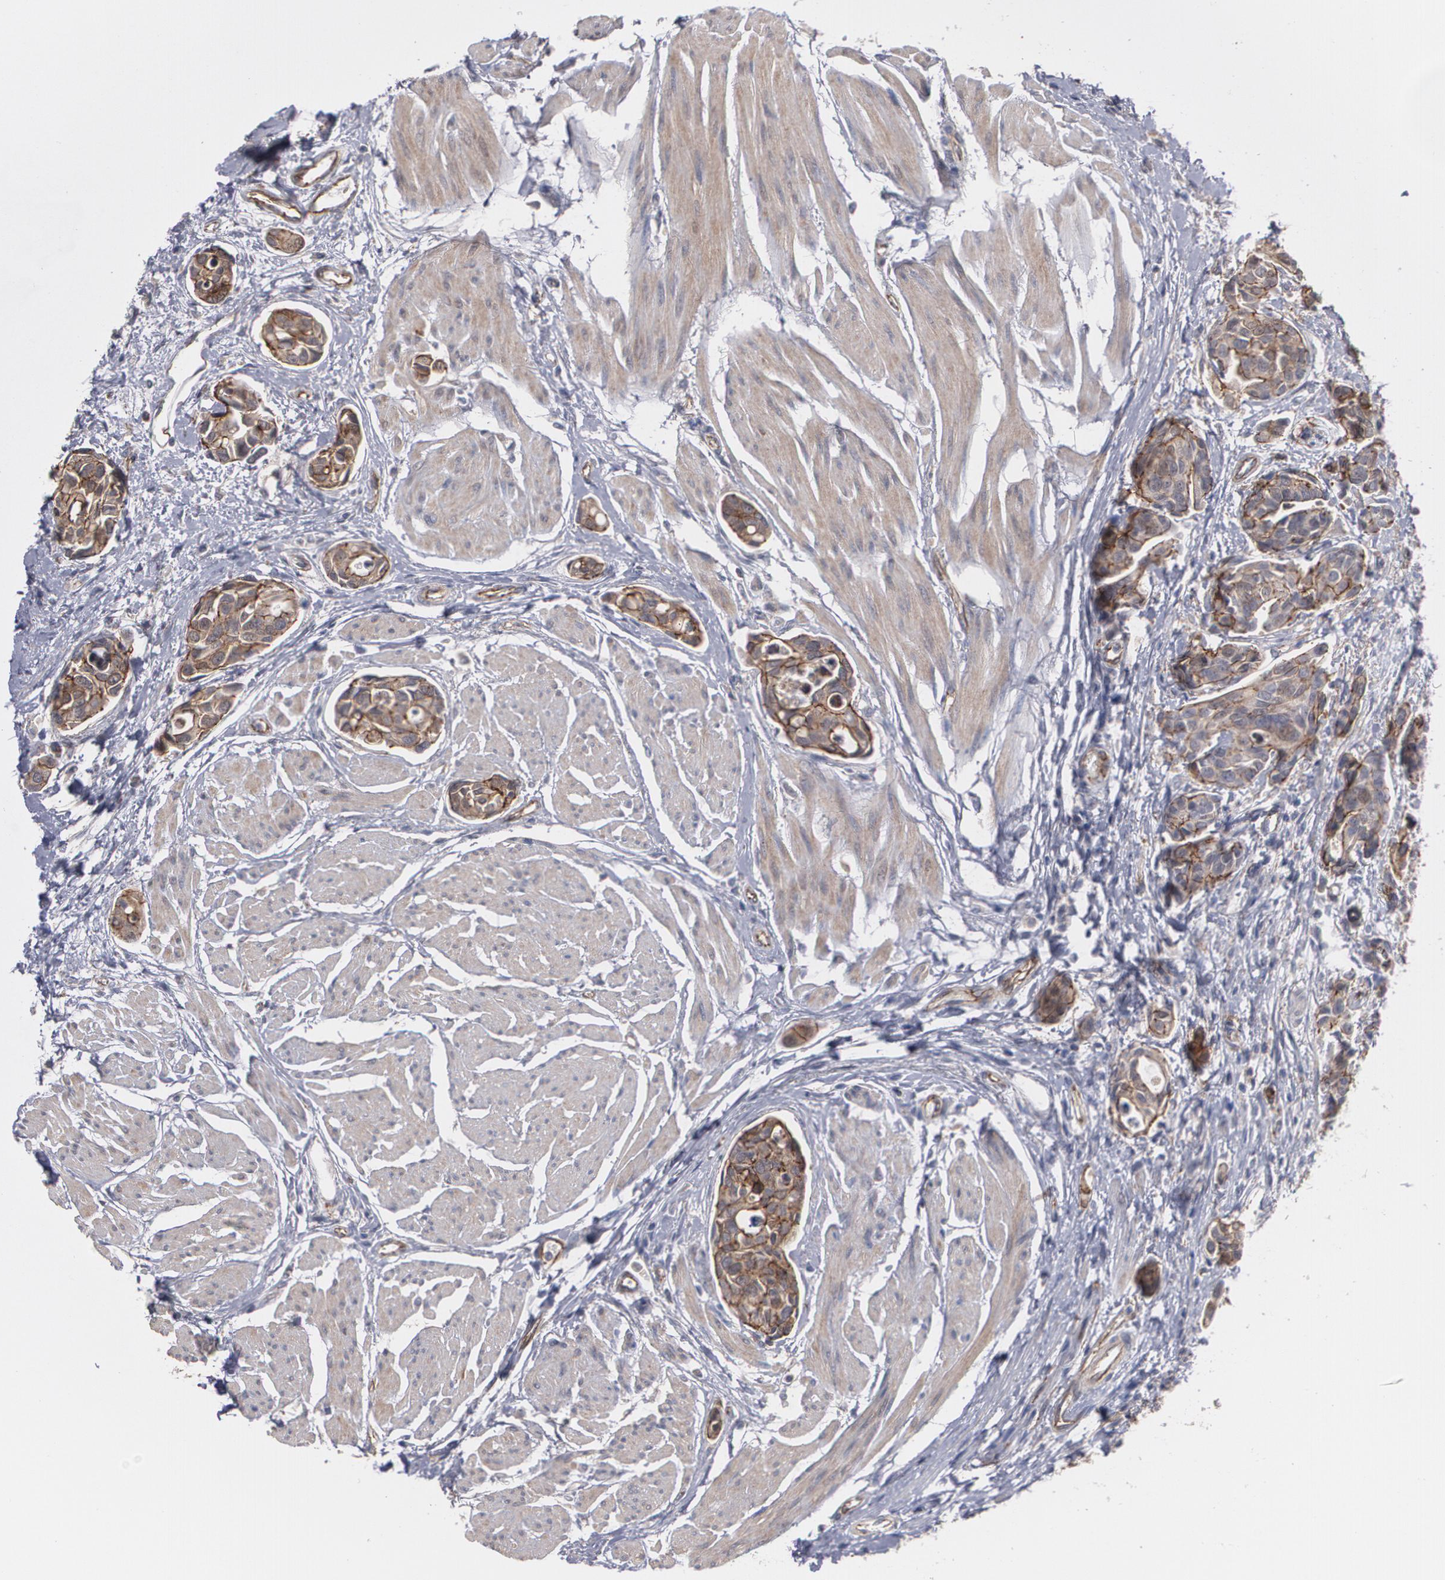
{"staining": {"intensity": "strong", "quantity": ">75%", "location": "cytoplasmic/membranous"}, "tissue": "urothelial cancer", "cell_type": "Tumor cells", "image_type": "cancer", "snomed": [{"axis": "morphology", "description": "Urothelial carcinoma, High grade"}, {"axis": "topography", "description": "Urinary bladder"}], "caption": "Brown immunohistochemical staining in high-grade urothelial carcinoma reveals strong cytoplasmic/membranous positivity in approximately >75% of tumor cells. (Brightfield microscopy of DAB IHC at high magnification).", "gene": "TJP1", "patient": {"sex": "male", "age": 78}}